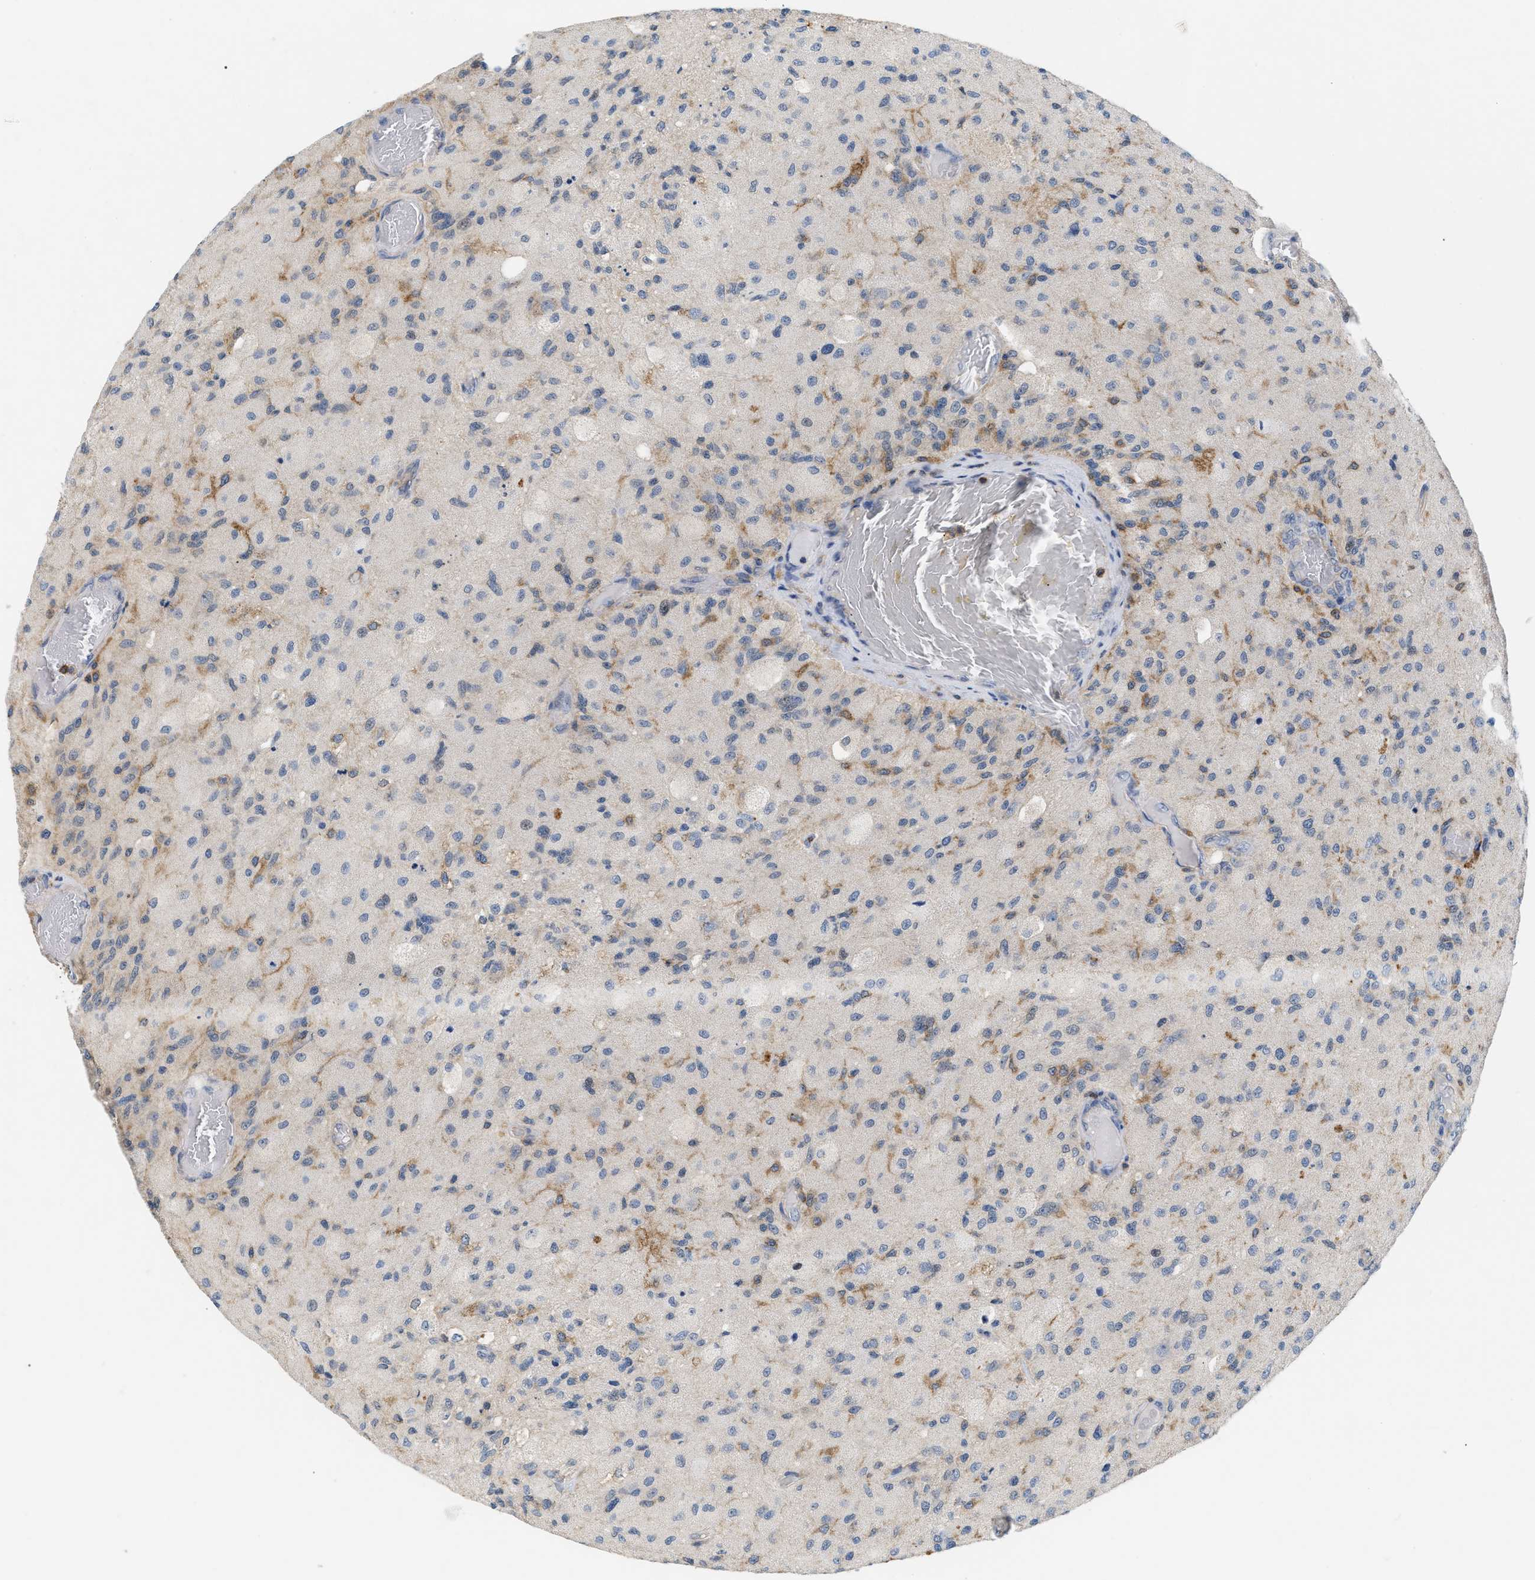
{"staining": {"intensity": "negative", "quantity": "none", "location": "none"}, "tissue": "glioma", "cell_type": "Tumor cells", "image_type": "cancer", "snomed": [{"axis": "morphology", "description": "Normal tissue, NOS"}, {"axis": "morphology", "description": "Glioma, malignant, High grade"}, {"axis": "topography", "description": "Cerebral cortex"}], "caption": "High magnification brightfield microscopy of glioma stained with DAB (brown) and counterstained with hematoxylin (blue): tumor cells show no significant staining.", "gene": "INPP5D", "patient": {"sex": "male", "age": 77}}